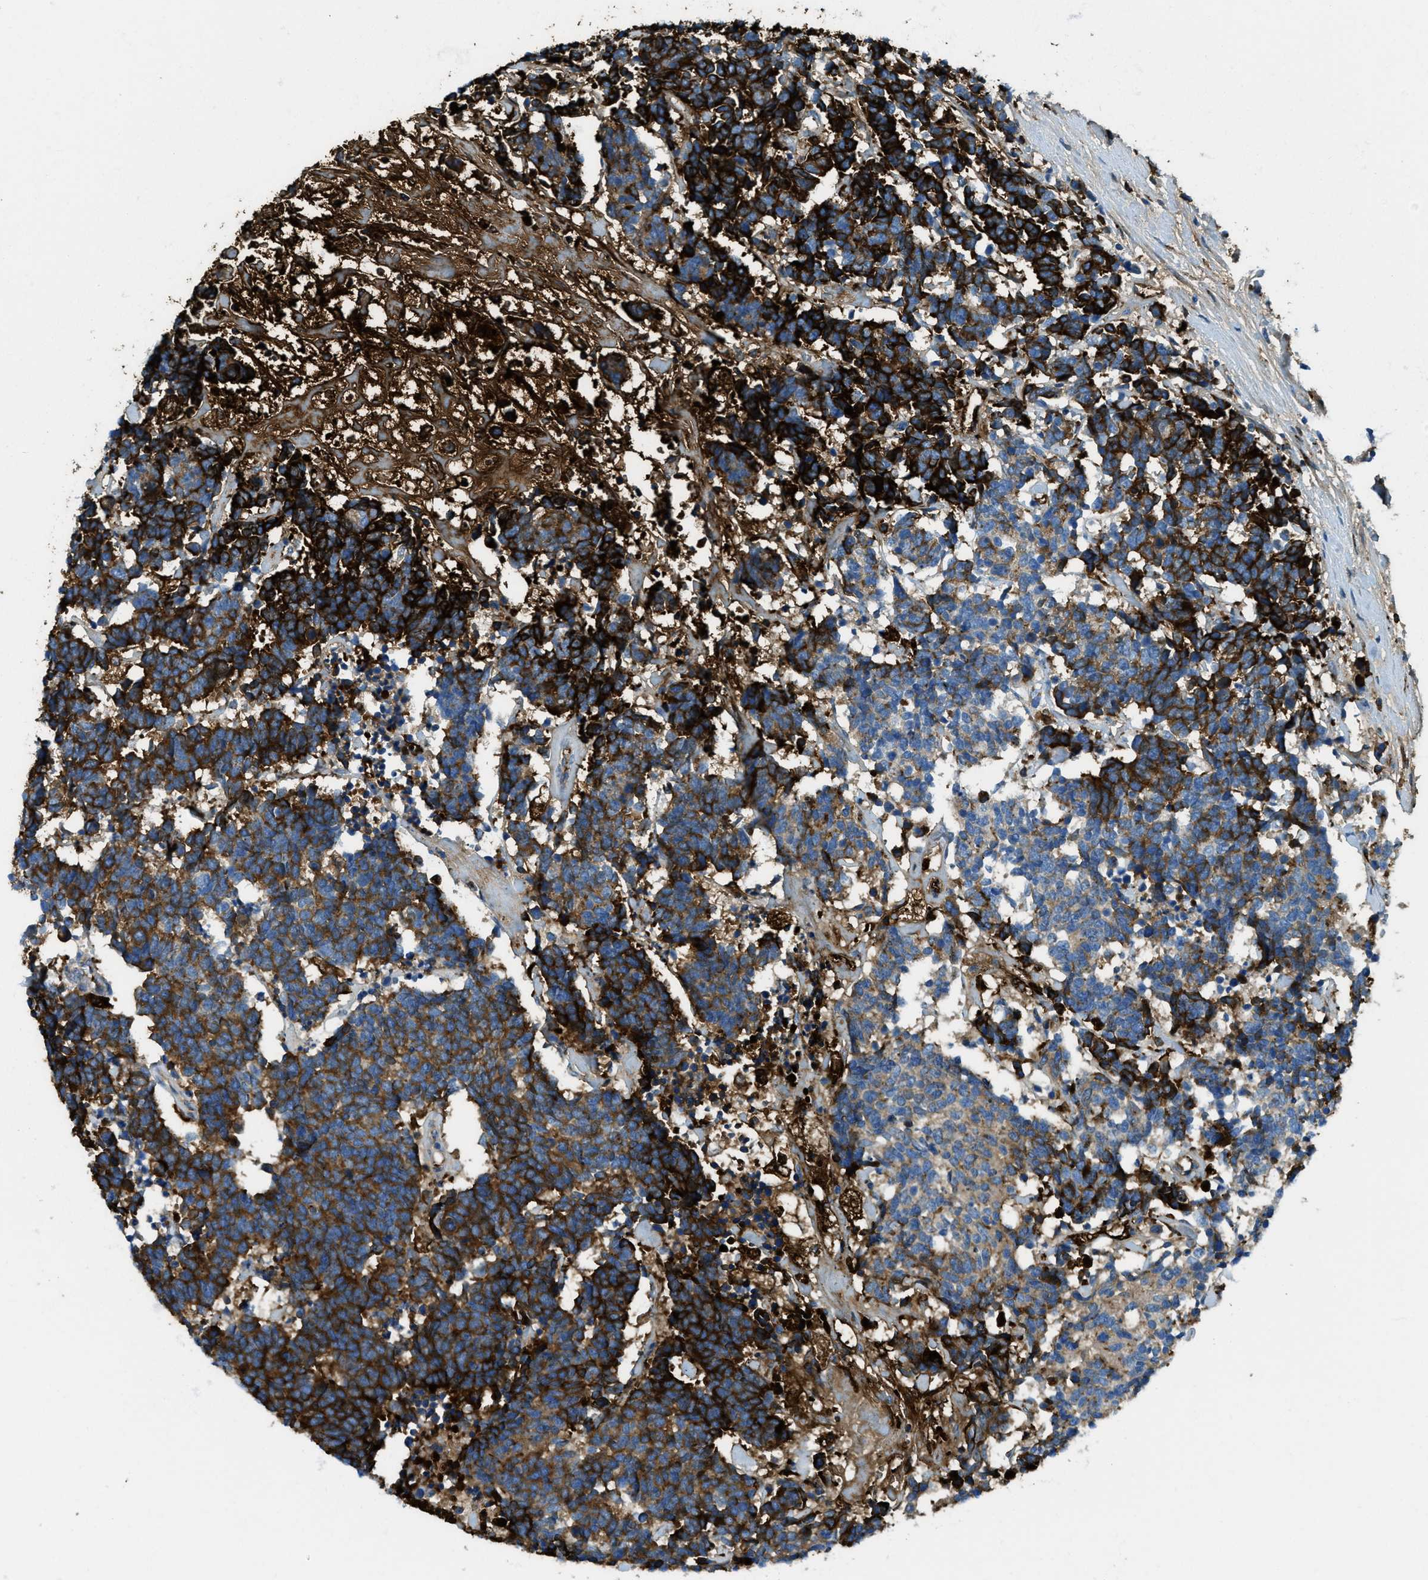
{"staining": {"intensity": "strong", "quantity": ">75%", "location": "cytoplasmic/membranous"}, "tissue": "carcinoid", "cell_type": "Tumor cells", "image_type": "cancer", "snomed": [{"axis": "morphology", "description": "Carcinoma, NOS"}, {"axis": "morphology", "description": "Carcinoid, malignant, NOS"}, {"axis": "topography", "description": "Urinary bladder"}], "caption": "Approximately >75% of tumor cells in carcinoid demonstrate strong cytoplasmic/membranous protein staining as visualized by brown immunohistochemical staining.", "gene": "TRIM59", "patient": {"sex": "male", "age": 57}}